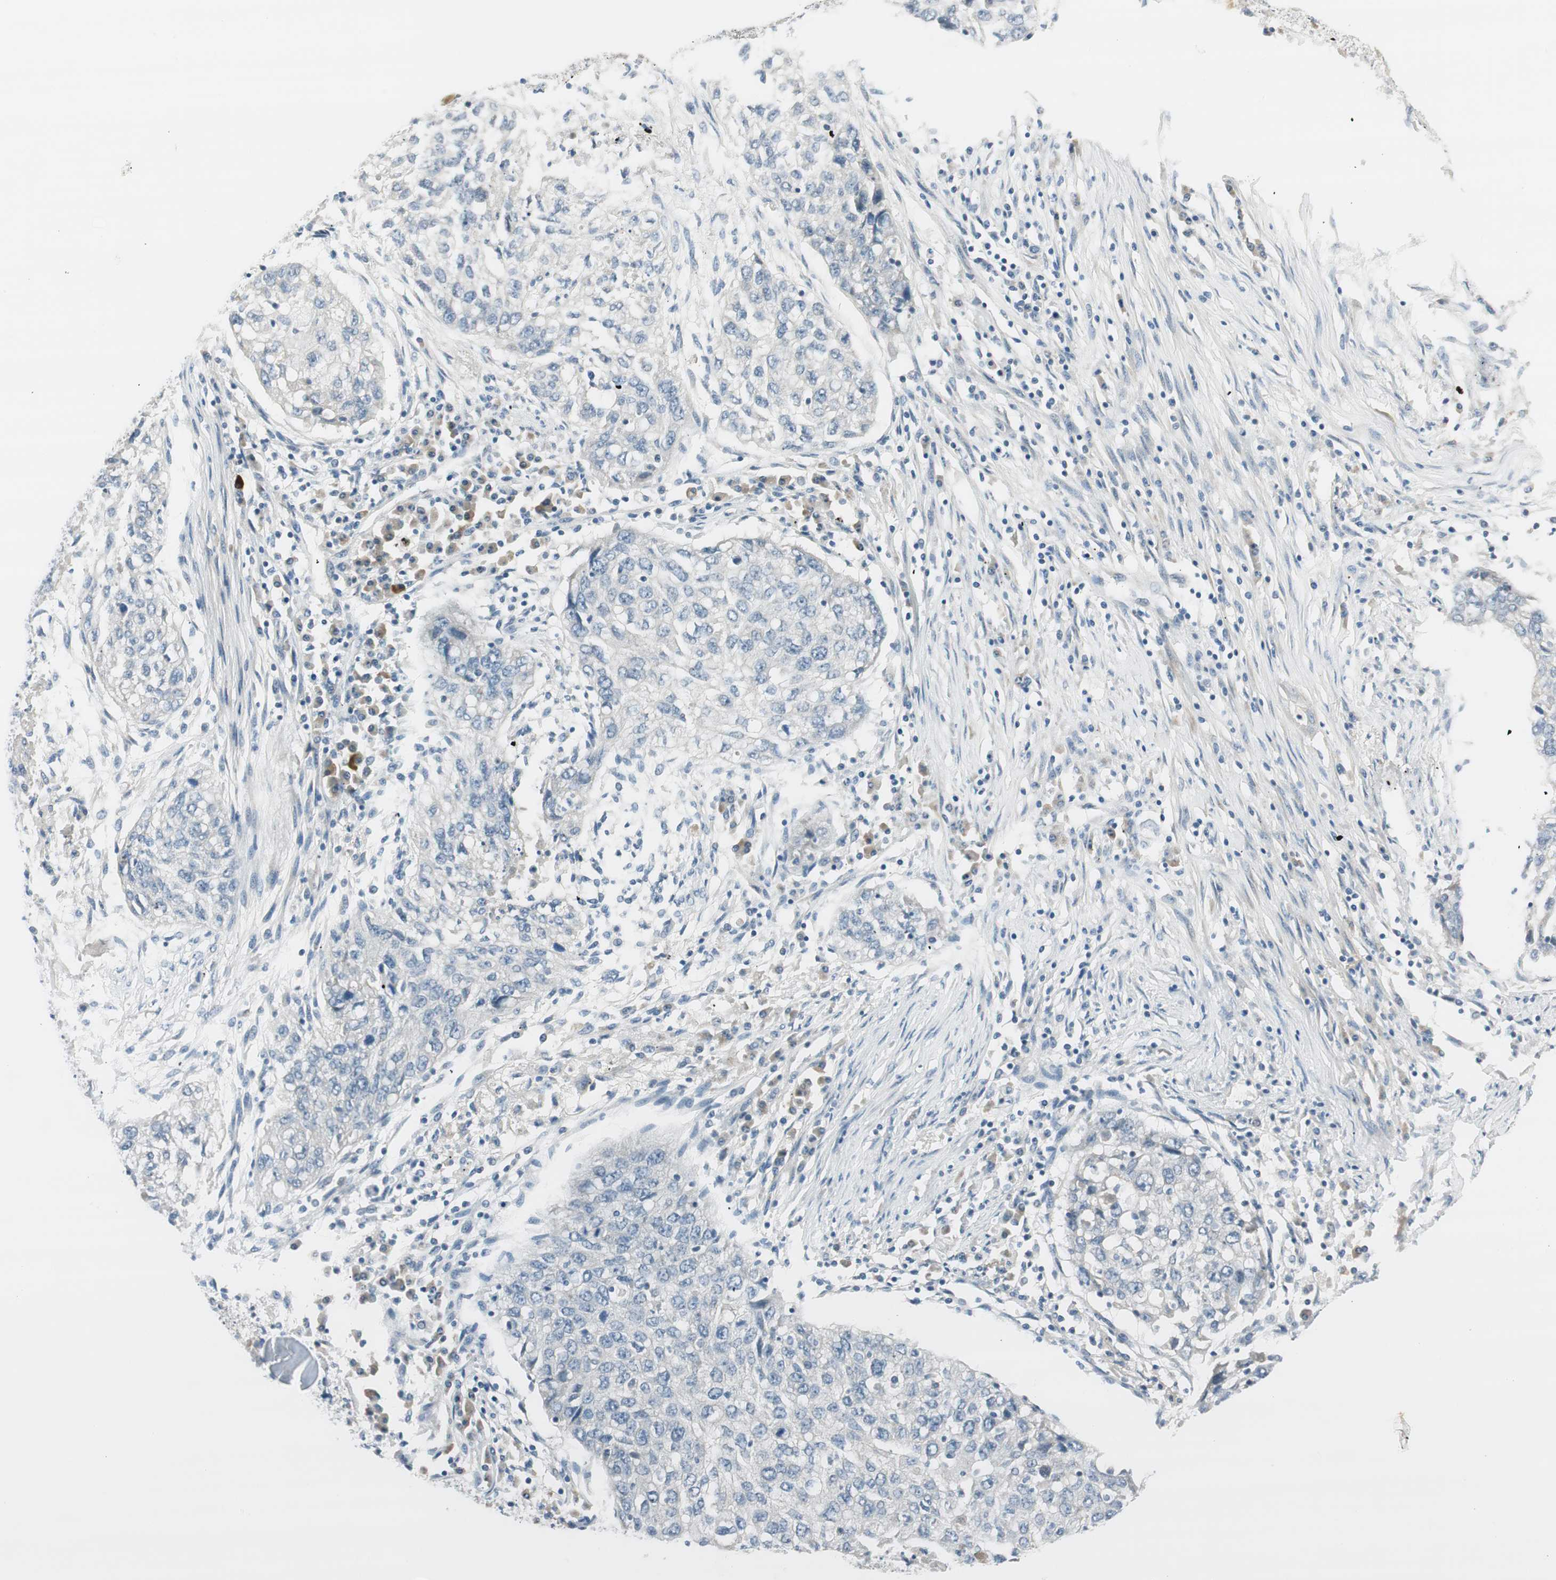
{"staining": {"intensity": "negative", "quantity": "none", "location": "none"}, "tissue": "lung cancer", "cell_type": "Tumor cells", "image_type": "cancer", "snomed": [{"axis": "morphology", "description": "Squamous cell carcinoma, NOS"}, {"axis": "topography", "description": "Lung"}], "caption": "IHC micrograph of neoplastic tissue: human lung squamous cell carcinoma stained with DAB demonstrates no significant protein staining in tumor cells.", "gene": "TACR3", "patient": {"sex": "female", "age": 63}}